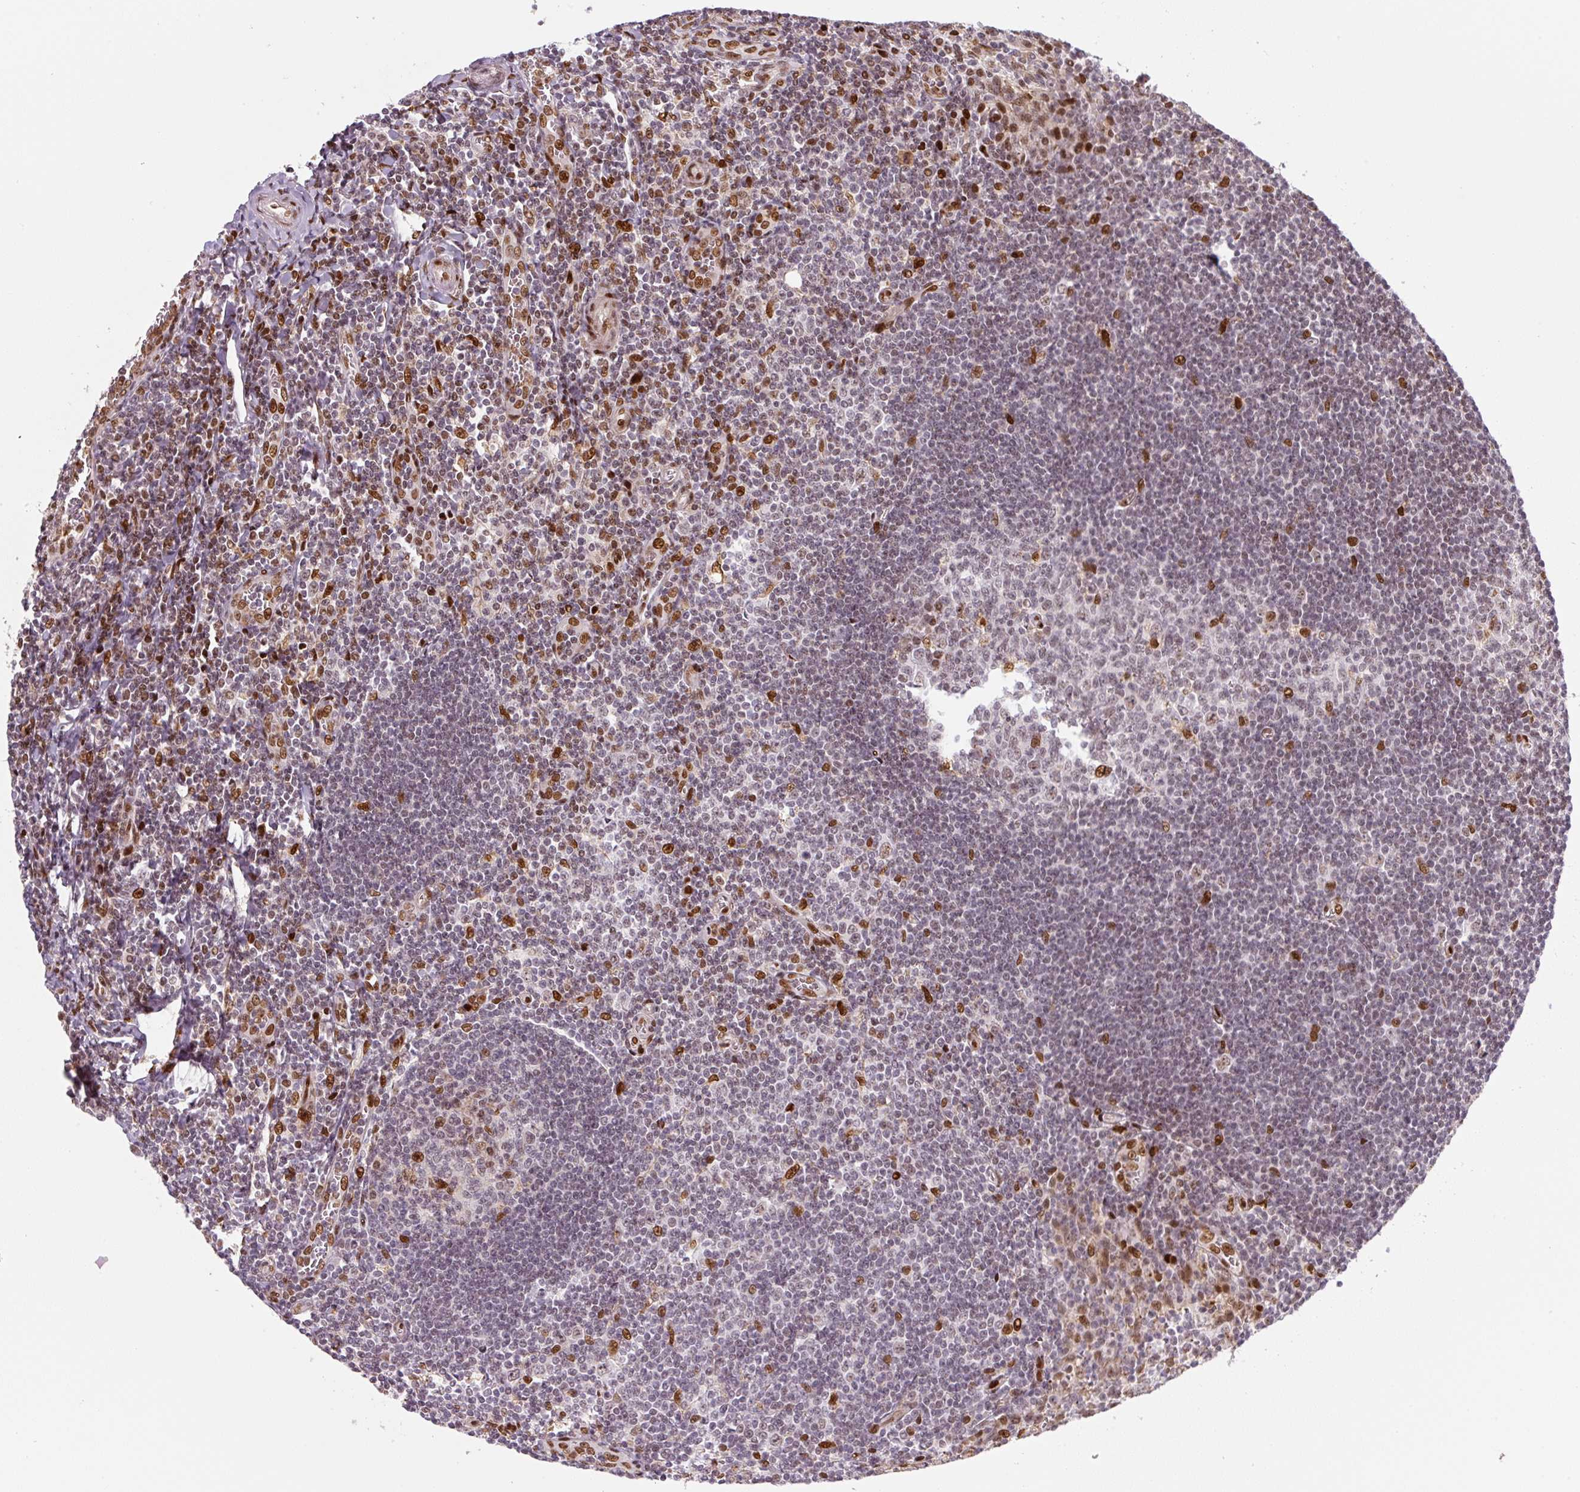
{"staining": {"intensity": "strong", "quantity": "<25%", "location": "nuclear"}, "tissue": "tonsil", "cell_type": "Germinal center cells", "image_type": "normal", "snomed": [{"axis": "morphology", "description": "Normal tissue, NOS"}, {"axis": "topography", "description": "Tonsil"}], "caption": "This image shows immunohistochemistry (IHC) staining of benign tonsil, with medium strong nuclear positivity in about <25% of germinal center cells.", "gene": "PYDC2", "patient": {"sex": "male", "age": 27}}